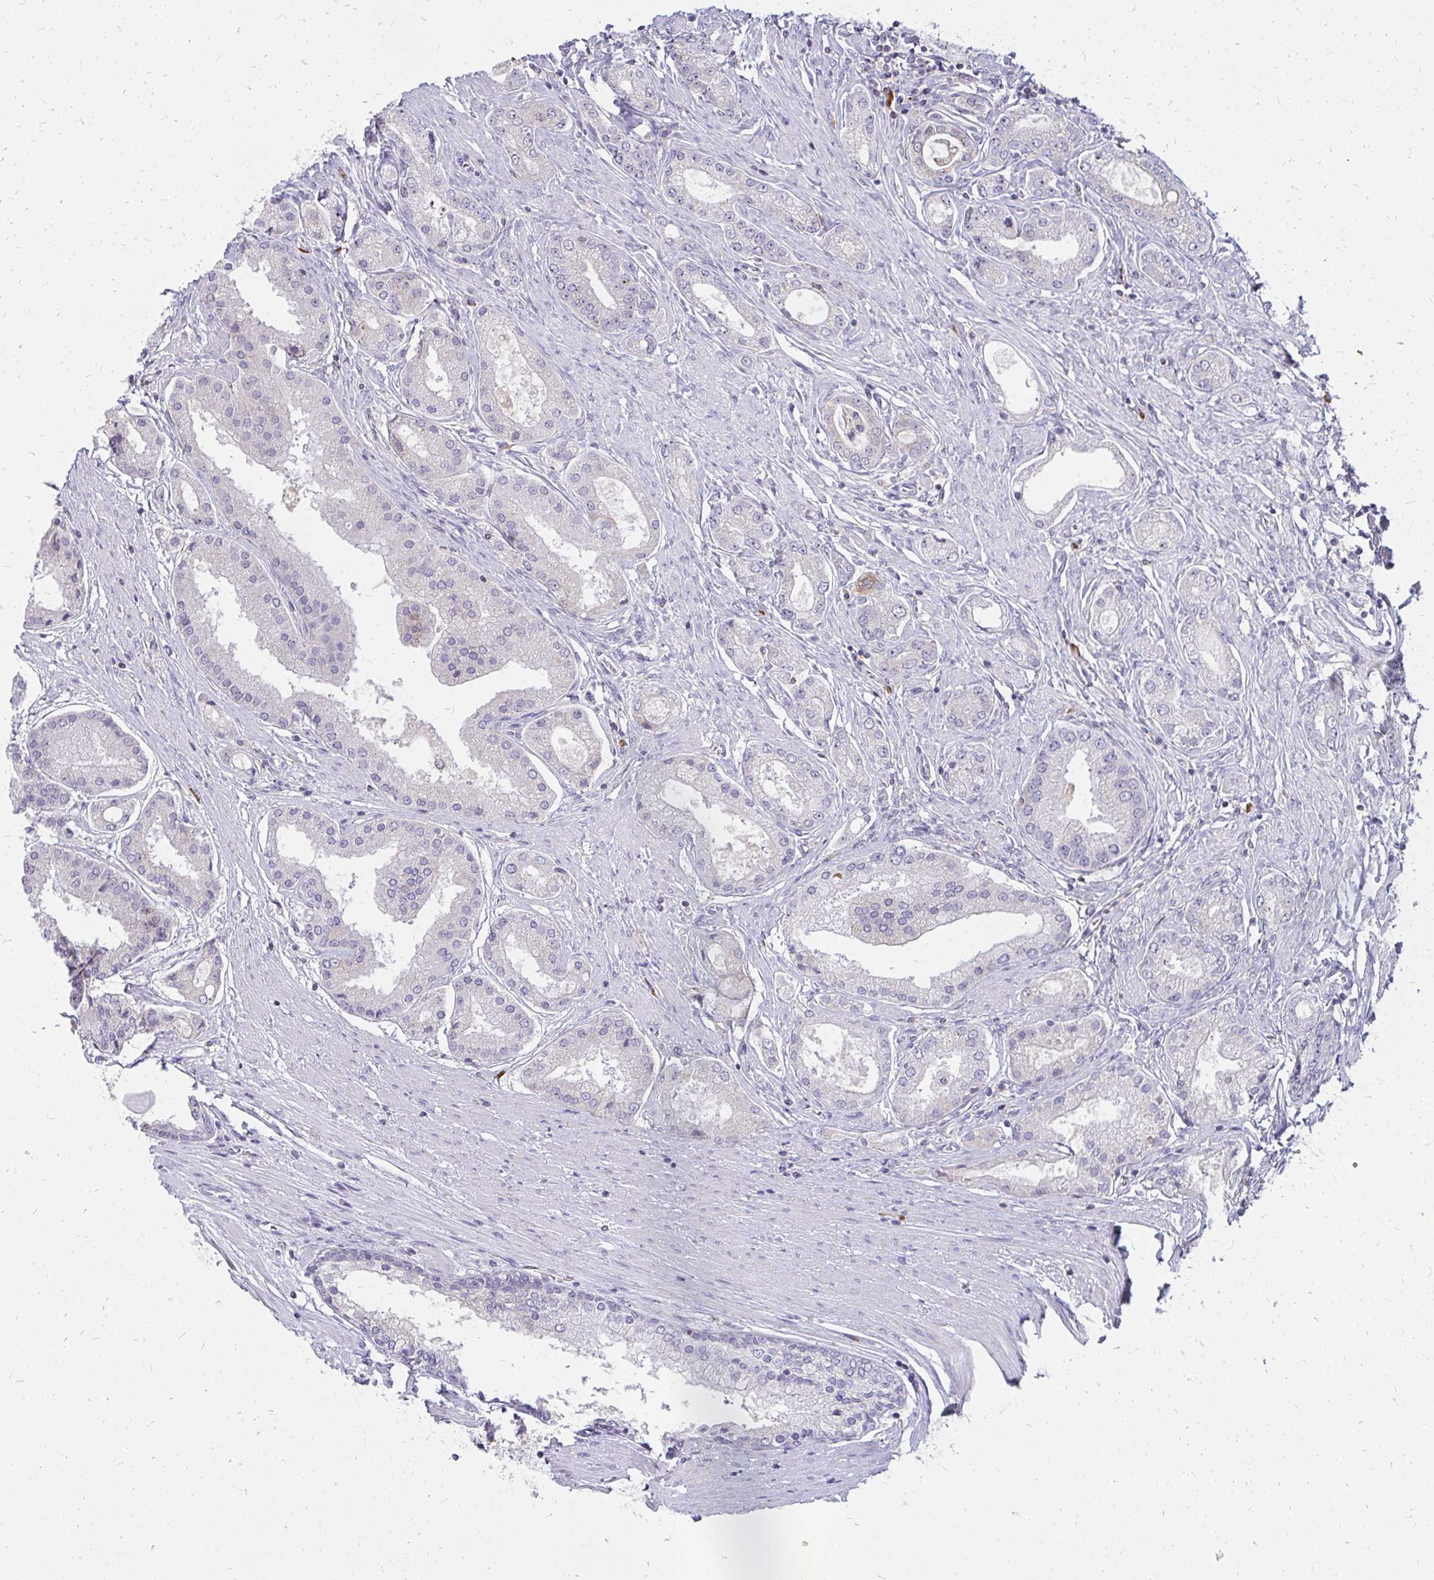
{"staining": {"intensity": "negative", "quantity": "none", "location": "none"}, "tissue": "prostate cancer", "cell_type": "Tumor cells", "image_type": "cancer", "snomed": [{"axis": "morphology", "description": "Adenocarcinoma, High grade"}, {"axis": "topography", "description": "Prostate"}], "caption": "This is an immunohistochemistry (IHC) micrograph of human prostate cancer (high-grade adenocarcinoma). There is no expression in tumor cells.", "gene": "FAM9A", "patient": {"sex": "male", "age": 67}}